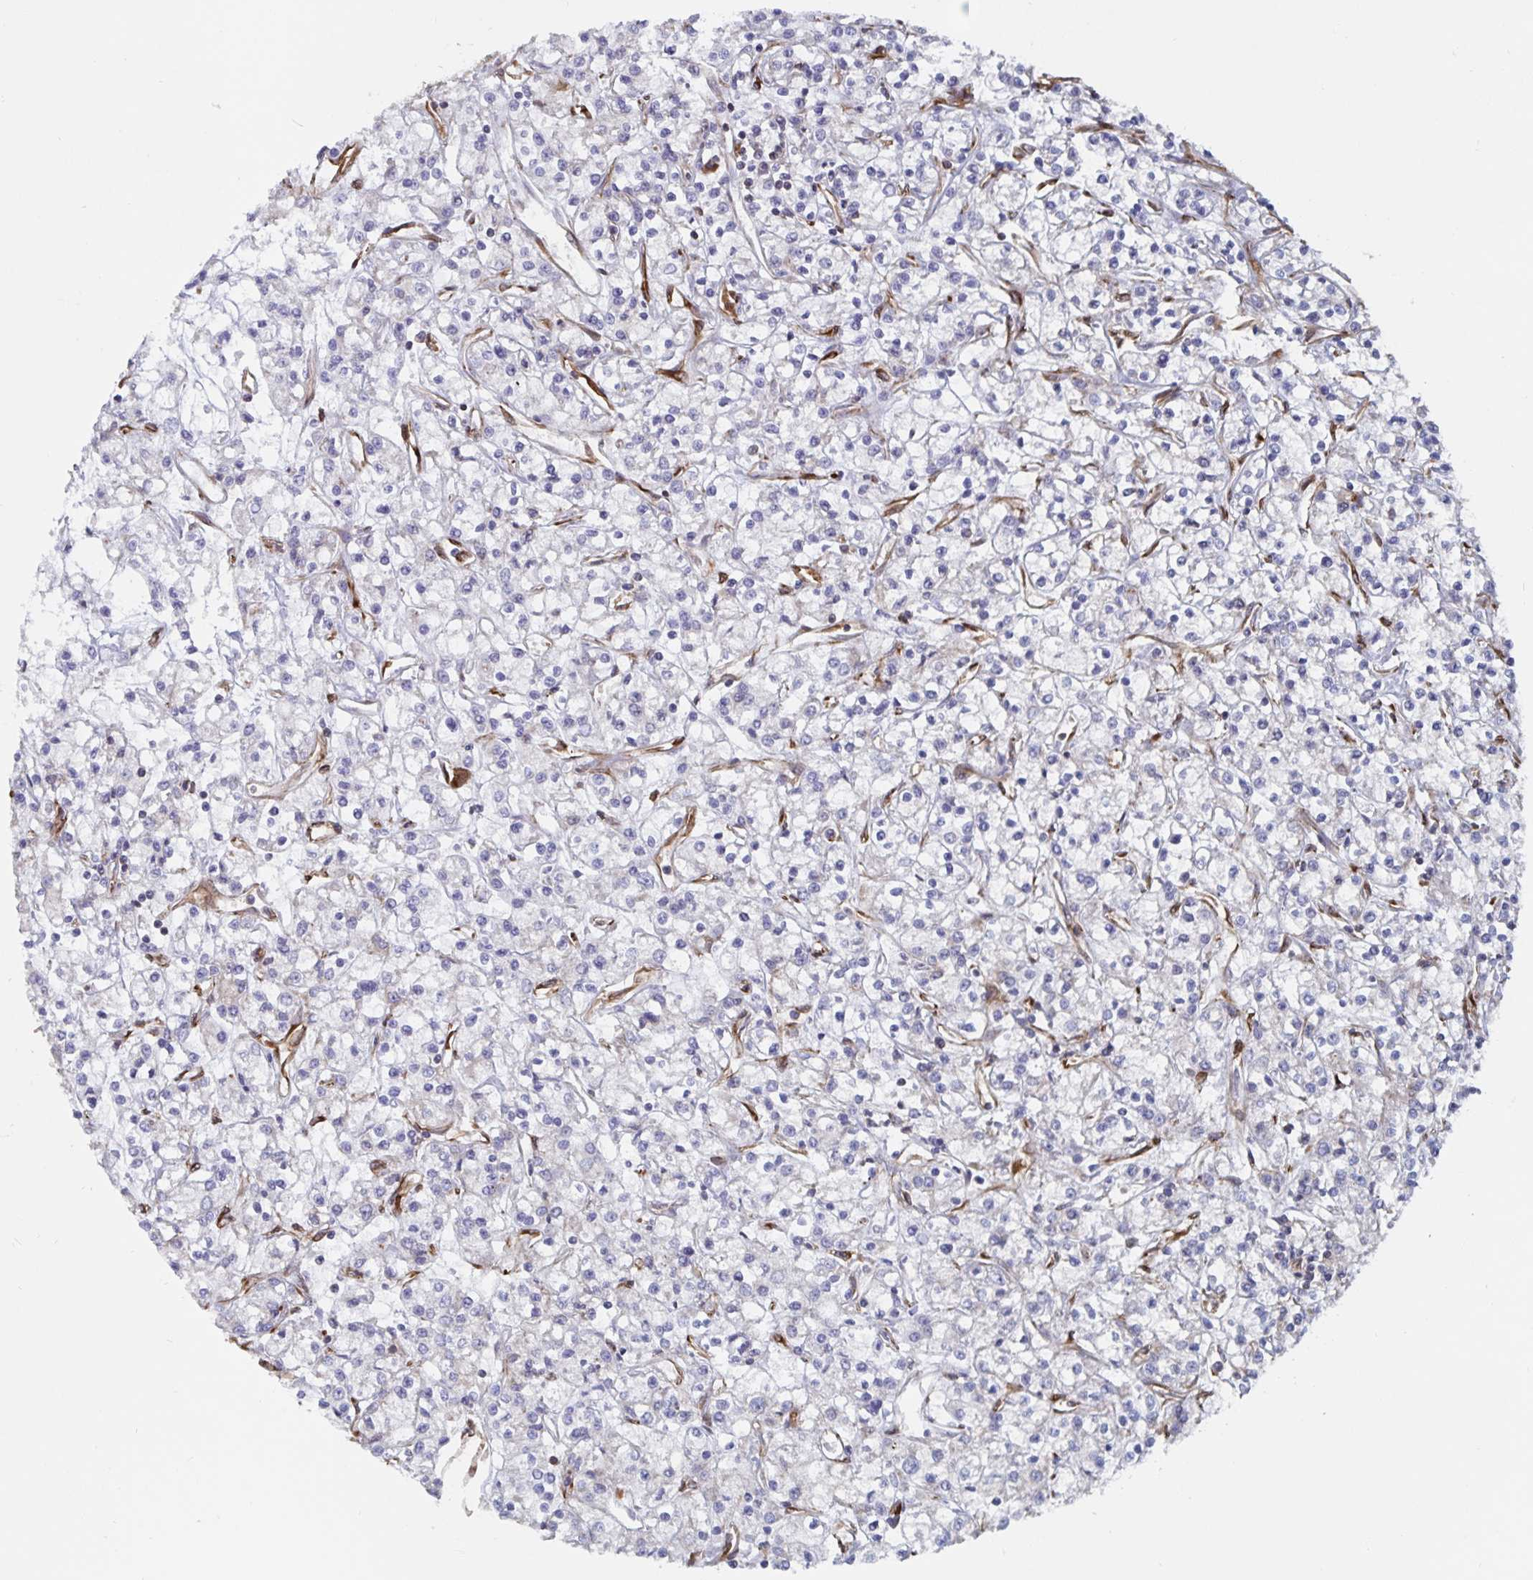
{"staining": {"intensity": "negative", "quantity": "none", "location": "none"}, "tissue": "renal cancer", "cell_type": "Tumor cells", "image_type": "cancer", "snomed": [{"axis": "morphology", "description": "Adenocarcinoma, NOS"}, {"axis": "topography", "description": "Kidney"}], "caption": "A photomicrograph of human renal cancer (adenocarcinoma) is negative for staining in tumor cells.", "gene": "BCAP29", "patient": {"sex": "female", "age": 59}}